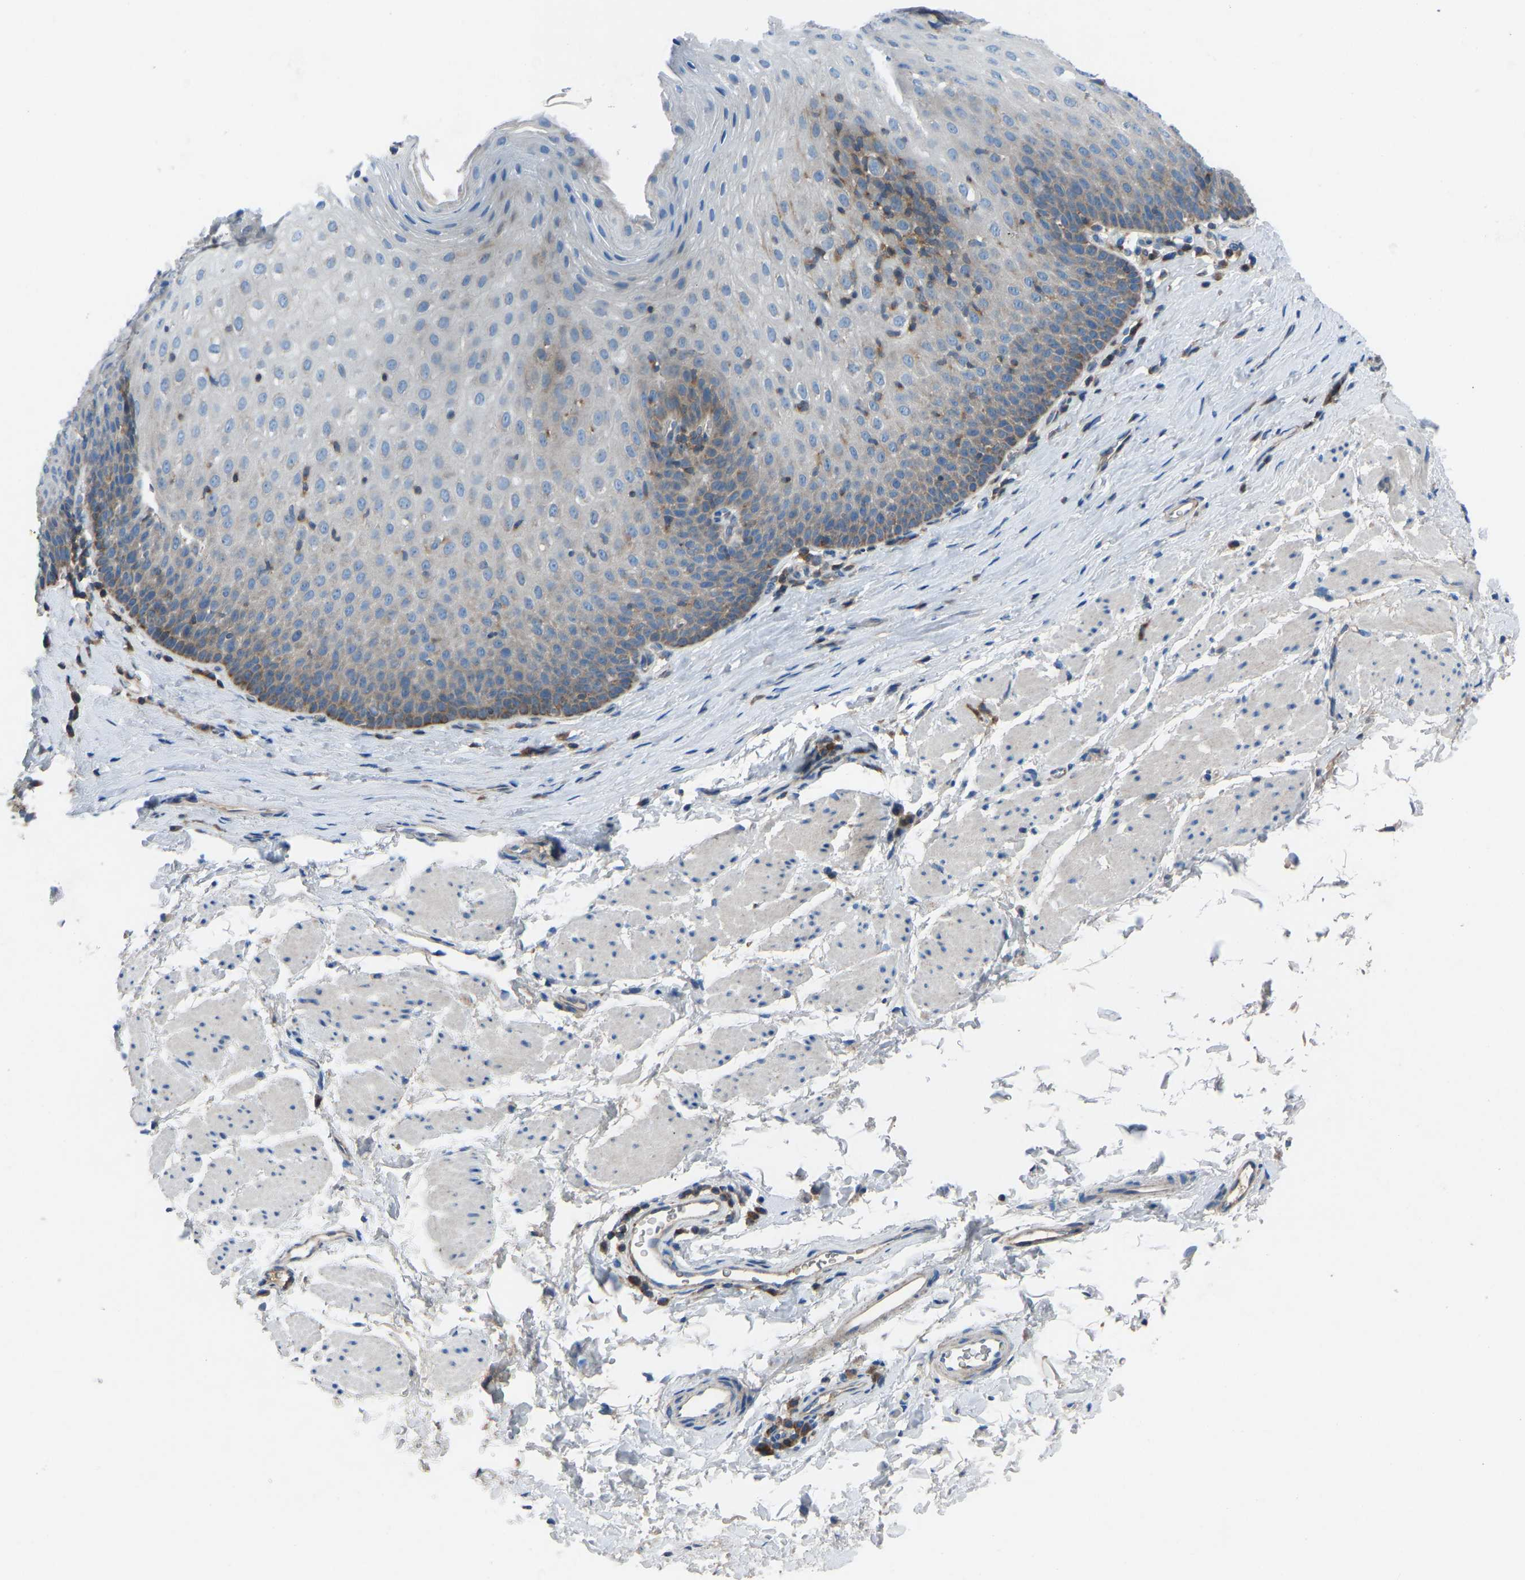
{"staining": {"intensity": "moderate", "quantity": "25%-75%", "location": "cytoplasmic/membranous"}, "tissue": "esophagus", "cell_type": "Squamous epithelial cells", "image_type": "normal", "snomed": [{"axis": "morphology", "description": "Normal tissue, NOS"}, {"axis": "topography", "description": "Esophagus"}], "caption": "DAB immunohistochemical staining of unremarkable esophagus shows moderate cytoplasmic/membranous protein expression in approximately 25%-75% of squamous epithelial cells.", "gene": "GRK6", "patient": {"sex": "female", "age": 61}}